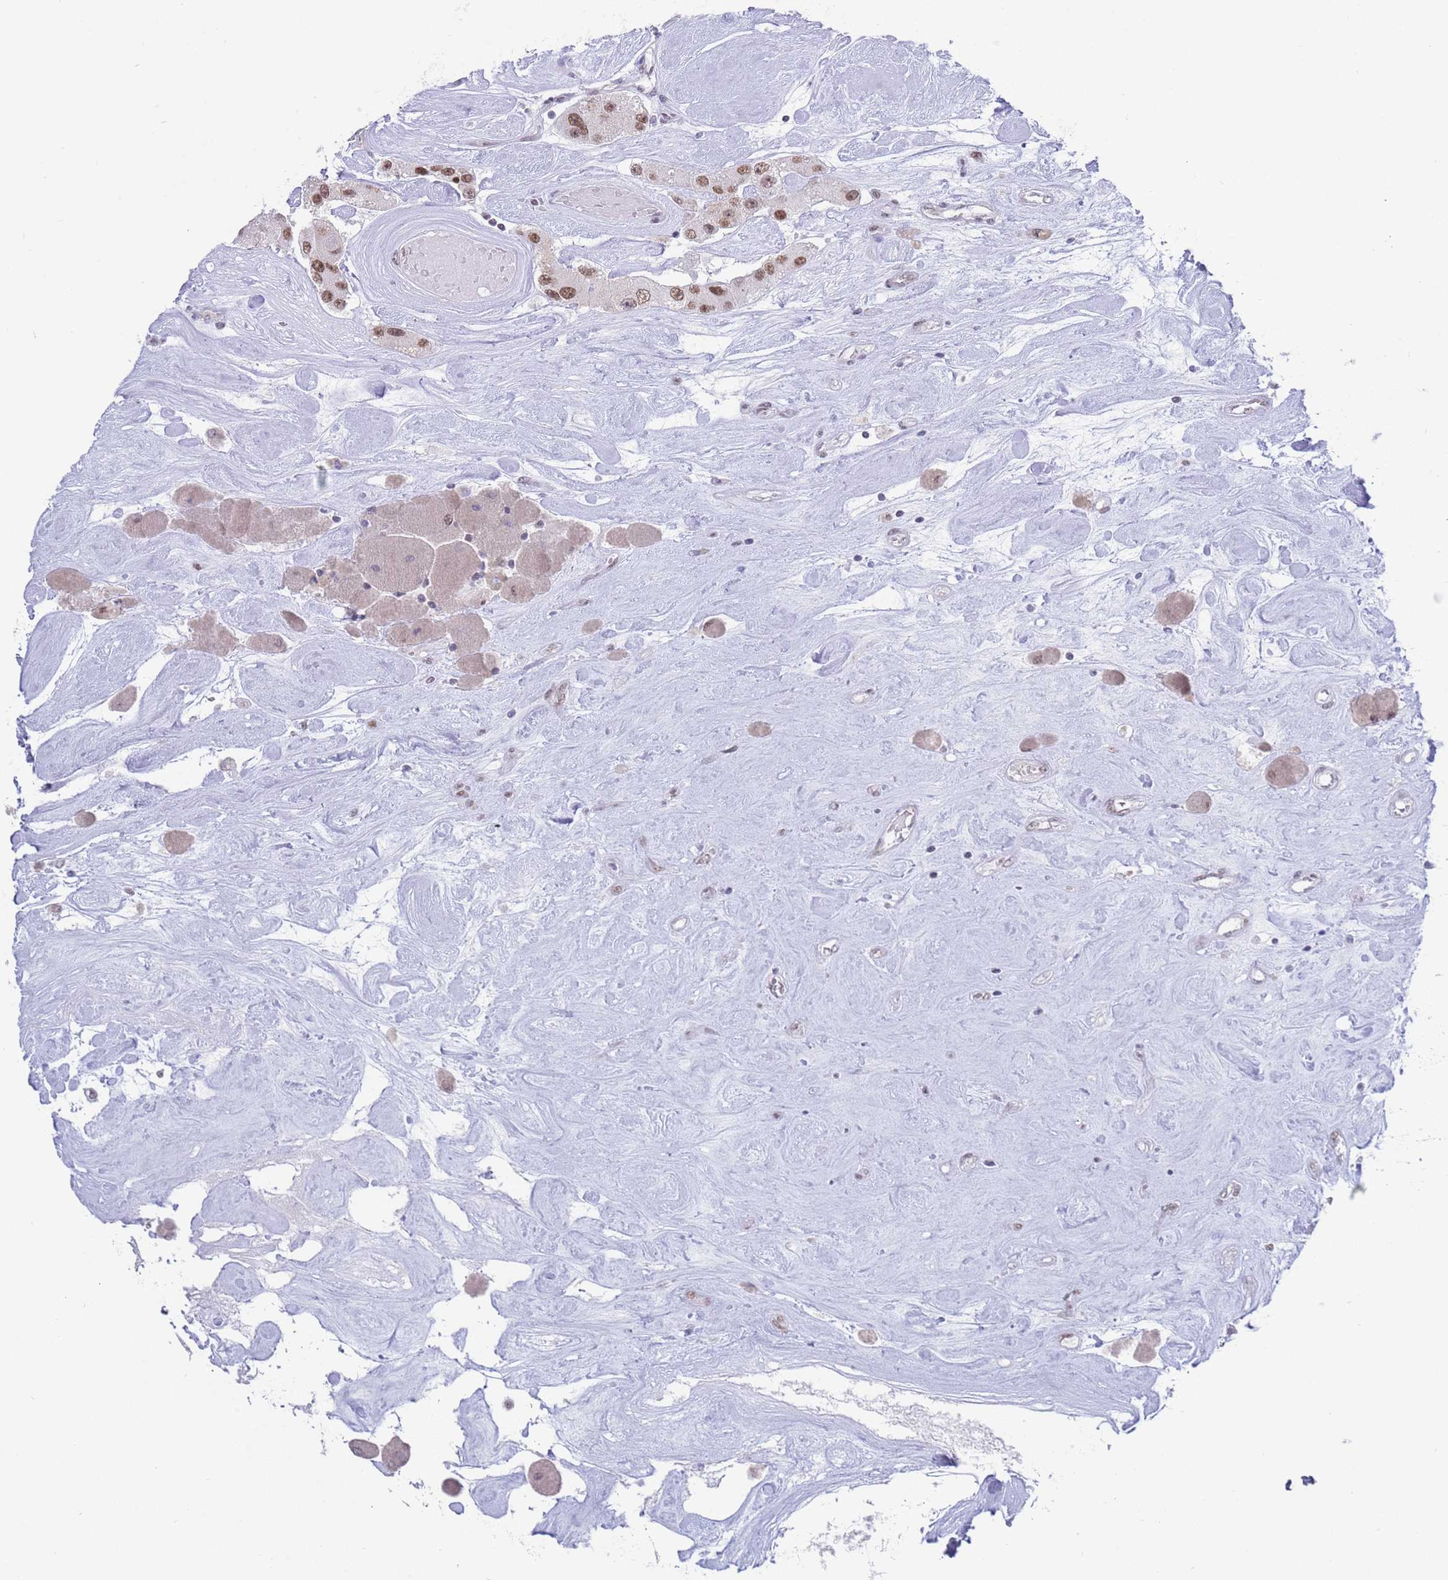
{"staining": {"intensity": "moderate", "quantity": ">75%", "location": "nuclear"}, "tissue": "carcinoid", "cell_type": "Tumor cells", "image_type": "cancer", "snomed": [{"axis": "morphology", "description": "Carcinoid, malignant, NOS"}, {"axis": "topography", "description": "Pancreas"}], "caption": "This histopathology image shows IHC staining of human carcinoid, with medium moderate nuclear expression in about >75% of tumor cells.", "gene": "ZNF382", "patient": {"sex": "male", "age": 41}}